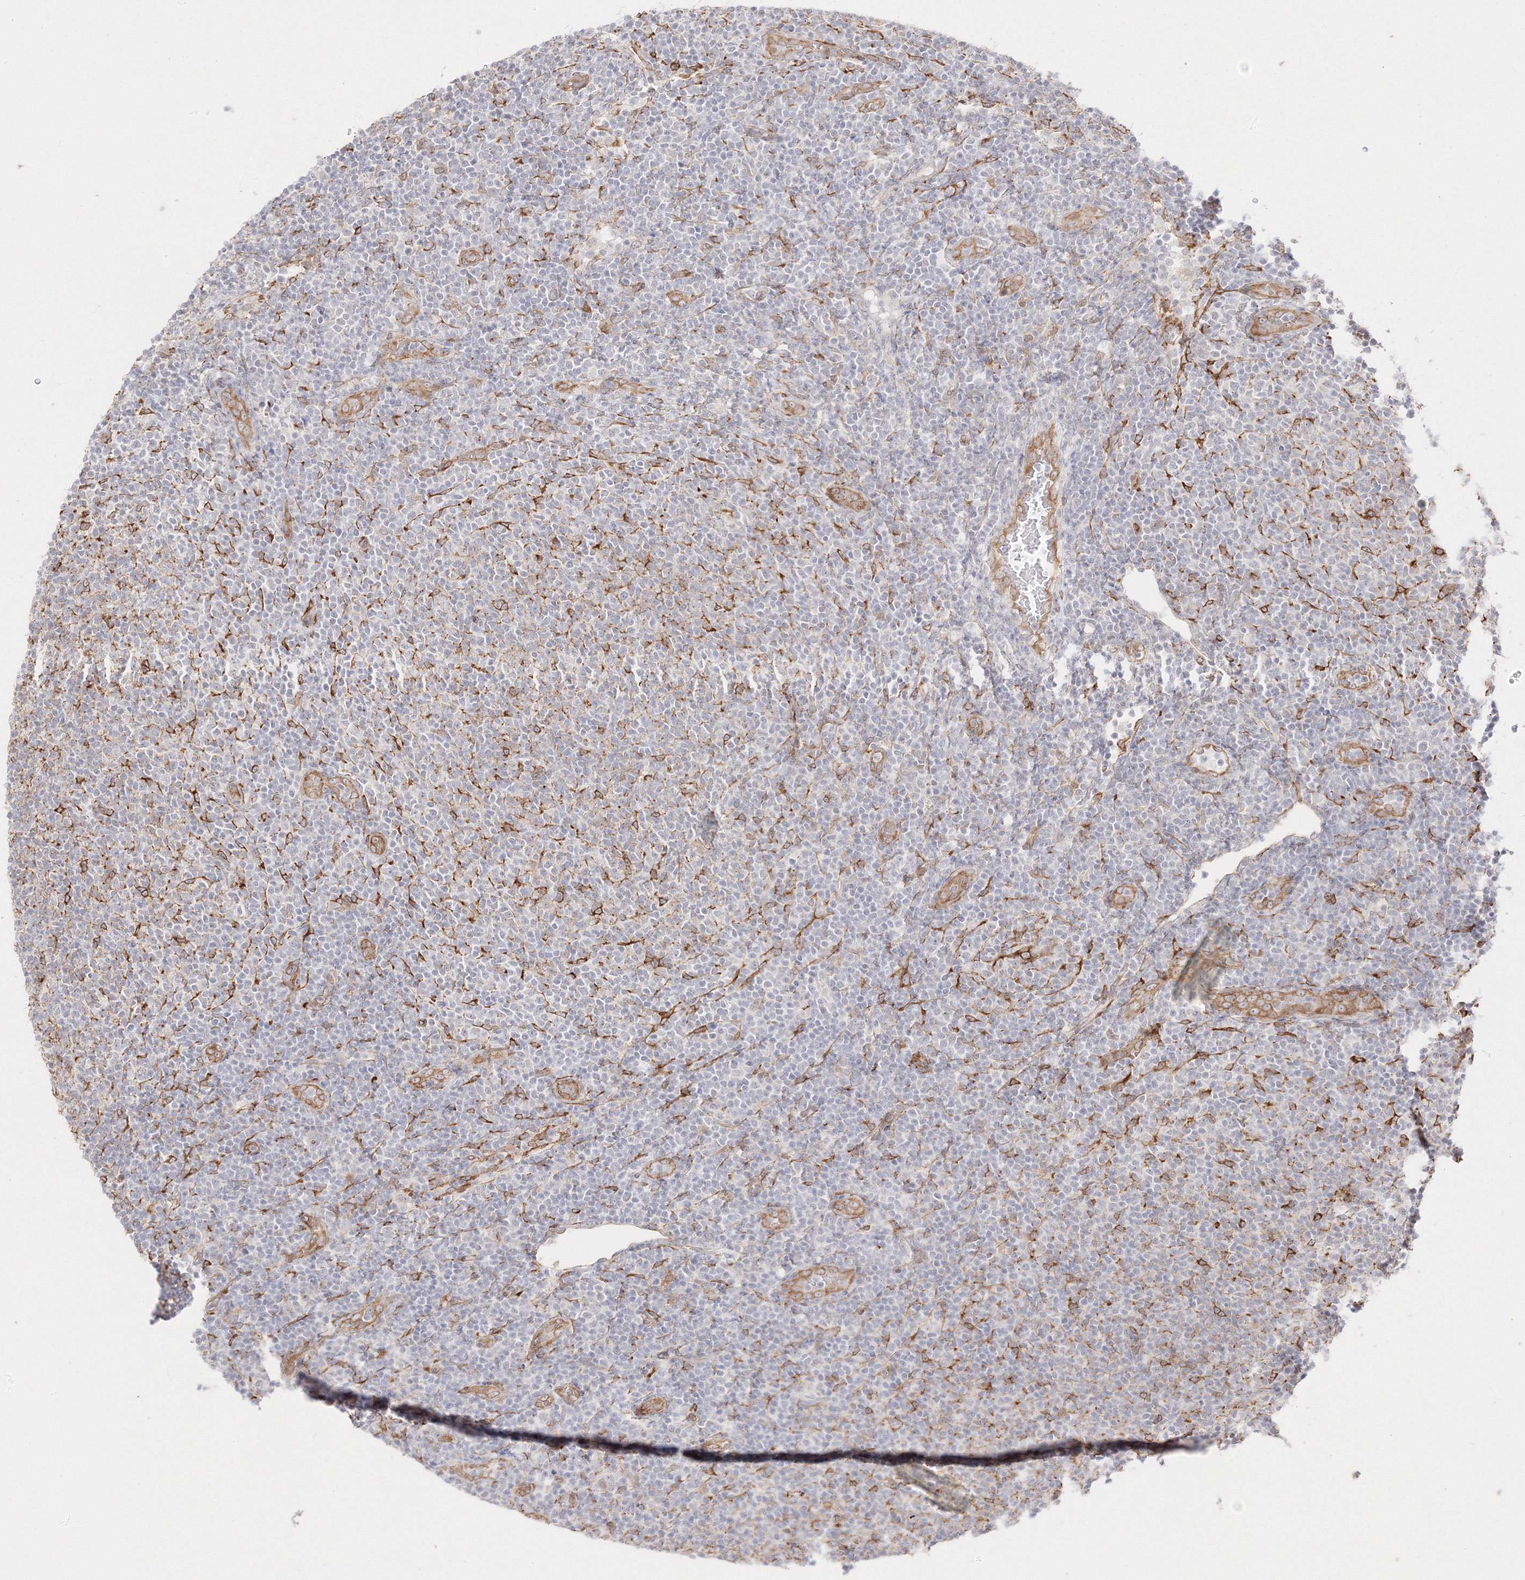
{"staining": {"intensity": "negative", "quantity": "none", "location": "none"}, "tissue": "lymphoma", "cell_type": "Tumor cells", "image_type": "cancer", "snomed": [{"axis": "morphology", "description": "Malignant lymphoma, non-Hodgkin's type, Low grade"}, {"axis": "topography", "description": "Lymph node"}], "caption": "An image of human lymphoma is negative for staining in tumor cells. (Immunohistochemistry, brightfield microscopy, high magnification).", "gene": "C2CD2", "patient": {"sex": "male", "age": 66}}